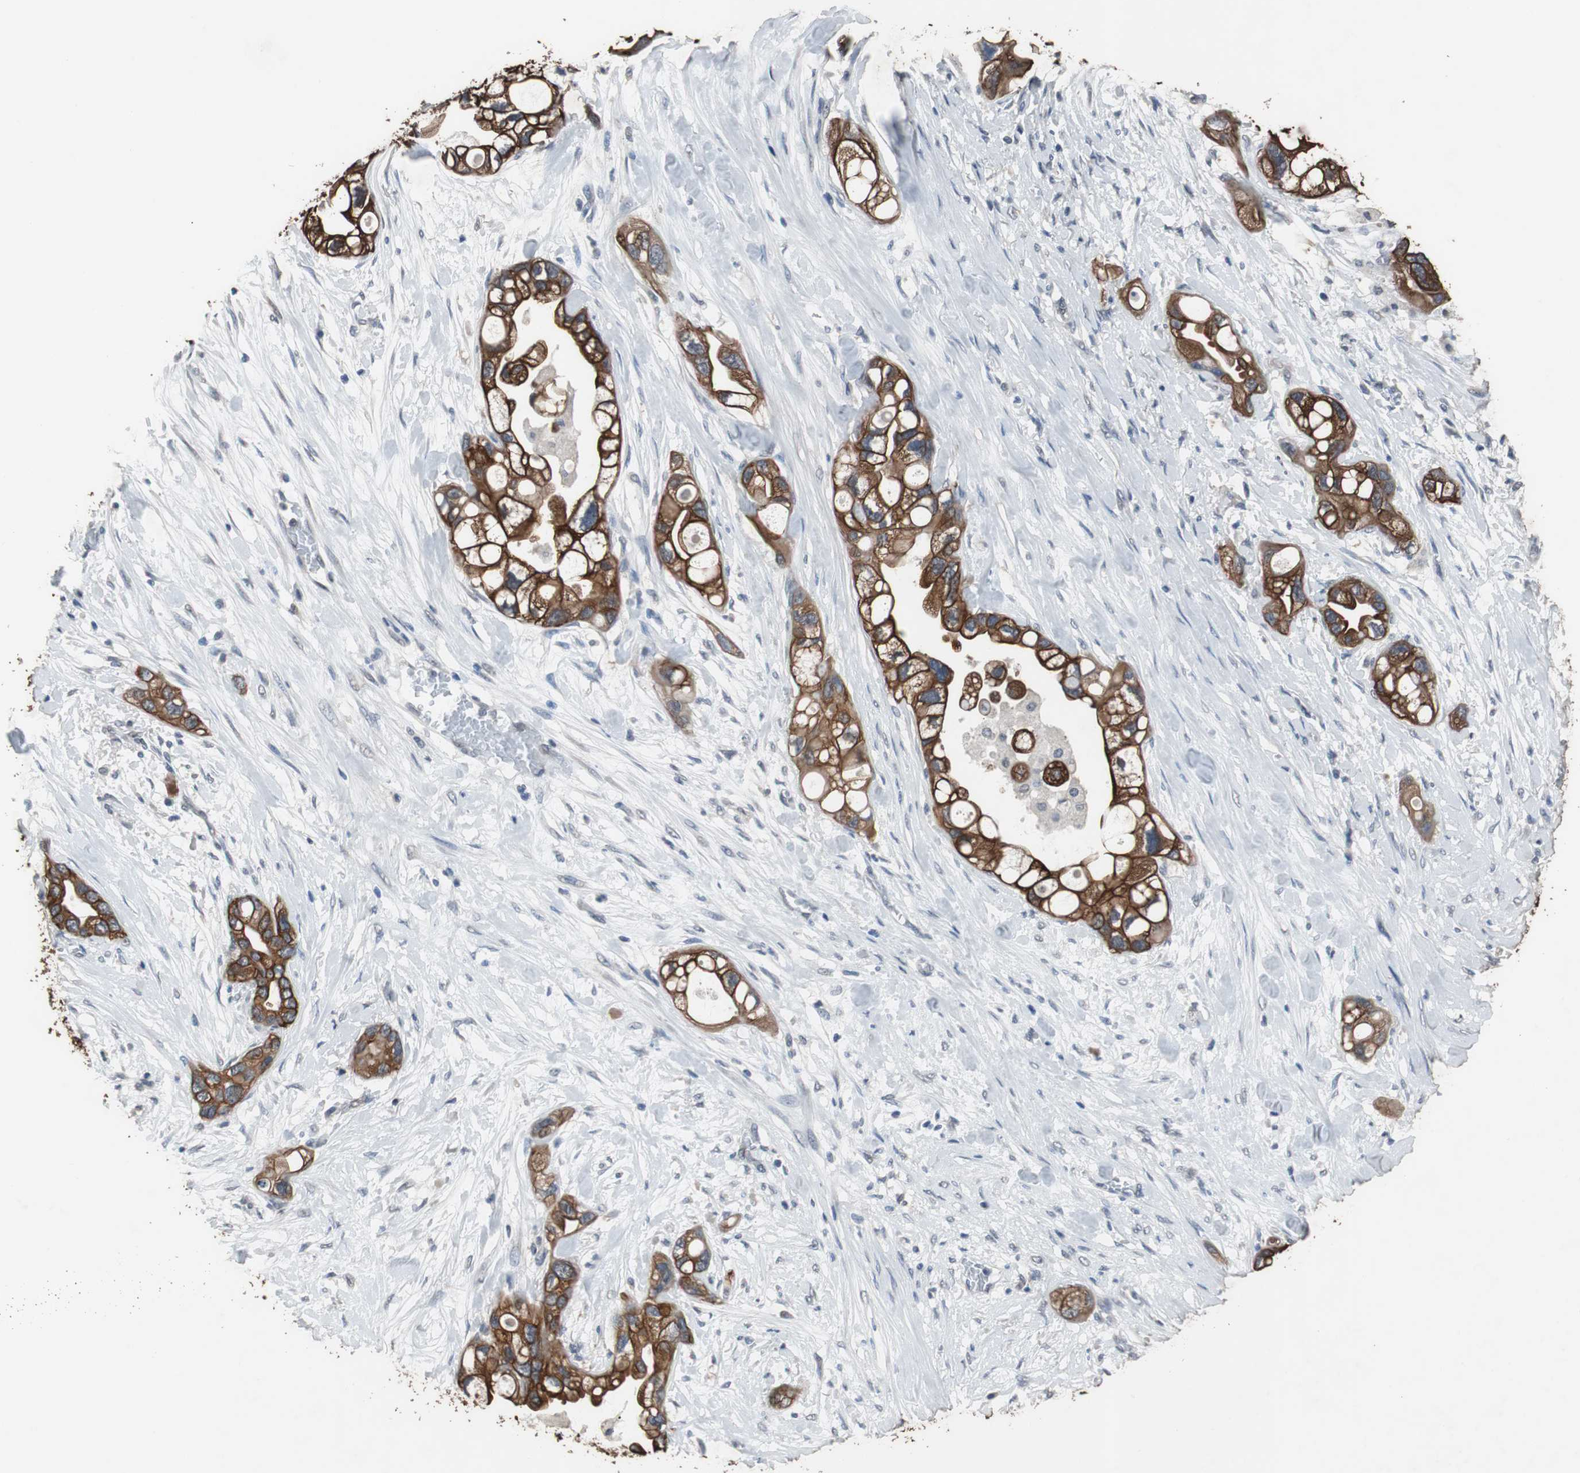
{"staining": {"intensity": "strong", "quantity": ">75%", "location": "cytoplasmic/membranous"}, "tissue": "pancreatic cancer", "cell_type": "Tumor cells", "image_type": "cancer", "snomed": [{"axis": "morphology", "description": "Adenocarcinoma, NOS"}, {"axis": "topography", "description": "Pancreas"}], "caption": "Pancreatic cancer (adenocarcinoma) stained with a brown dye reveals strong cytoplasmic/membranous positive positivity in about >75% of tumor cells.", "gene": "USP10", "patient": {"sex": "female", "age": 77}}